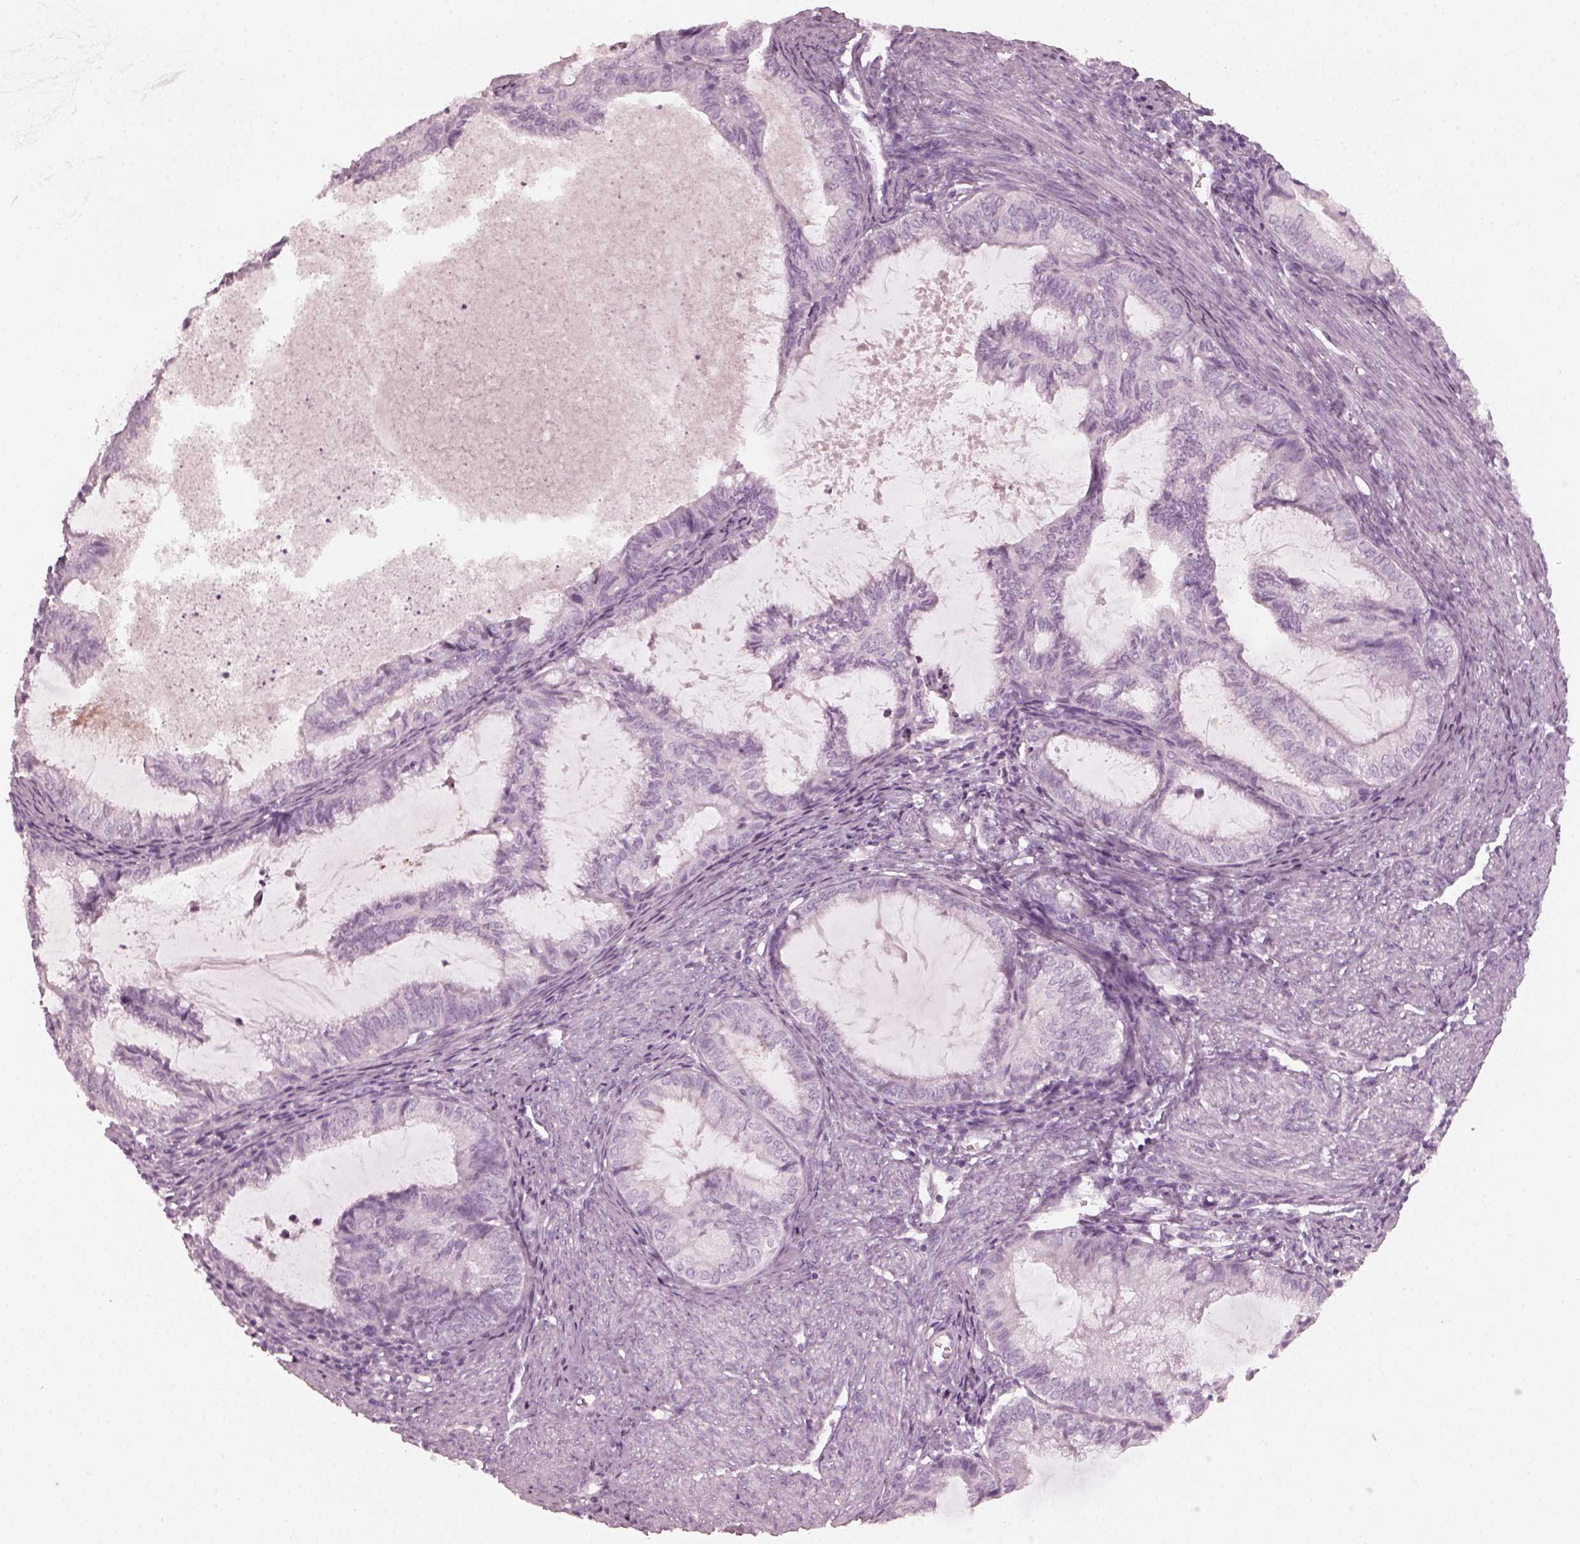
{"staining": {"intensity": "negative", "quantity": "none", "location": "none"}, "tissue": "endometrial cancer", "cell_type": "Tumor cells", "image_type": "cancer", "snomed": [{"axis": "morphology", "description": "Adenocarcinoma, NOS"}, {"axis": "topography", "description": "Endometrium"}], "caption": "Micrograph shows no protein staining in tumor cells of endometrial cancer tissue.", "gene": "CRYBA2", "patient": {"sex": "female", "age": 86}}